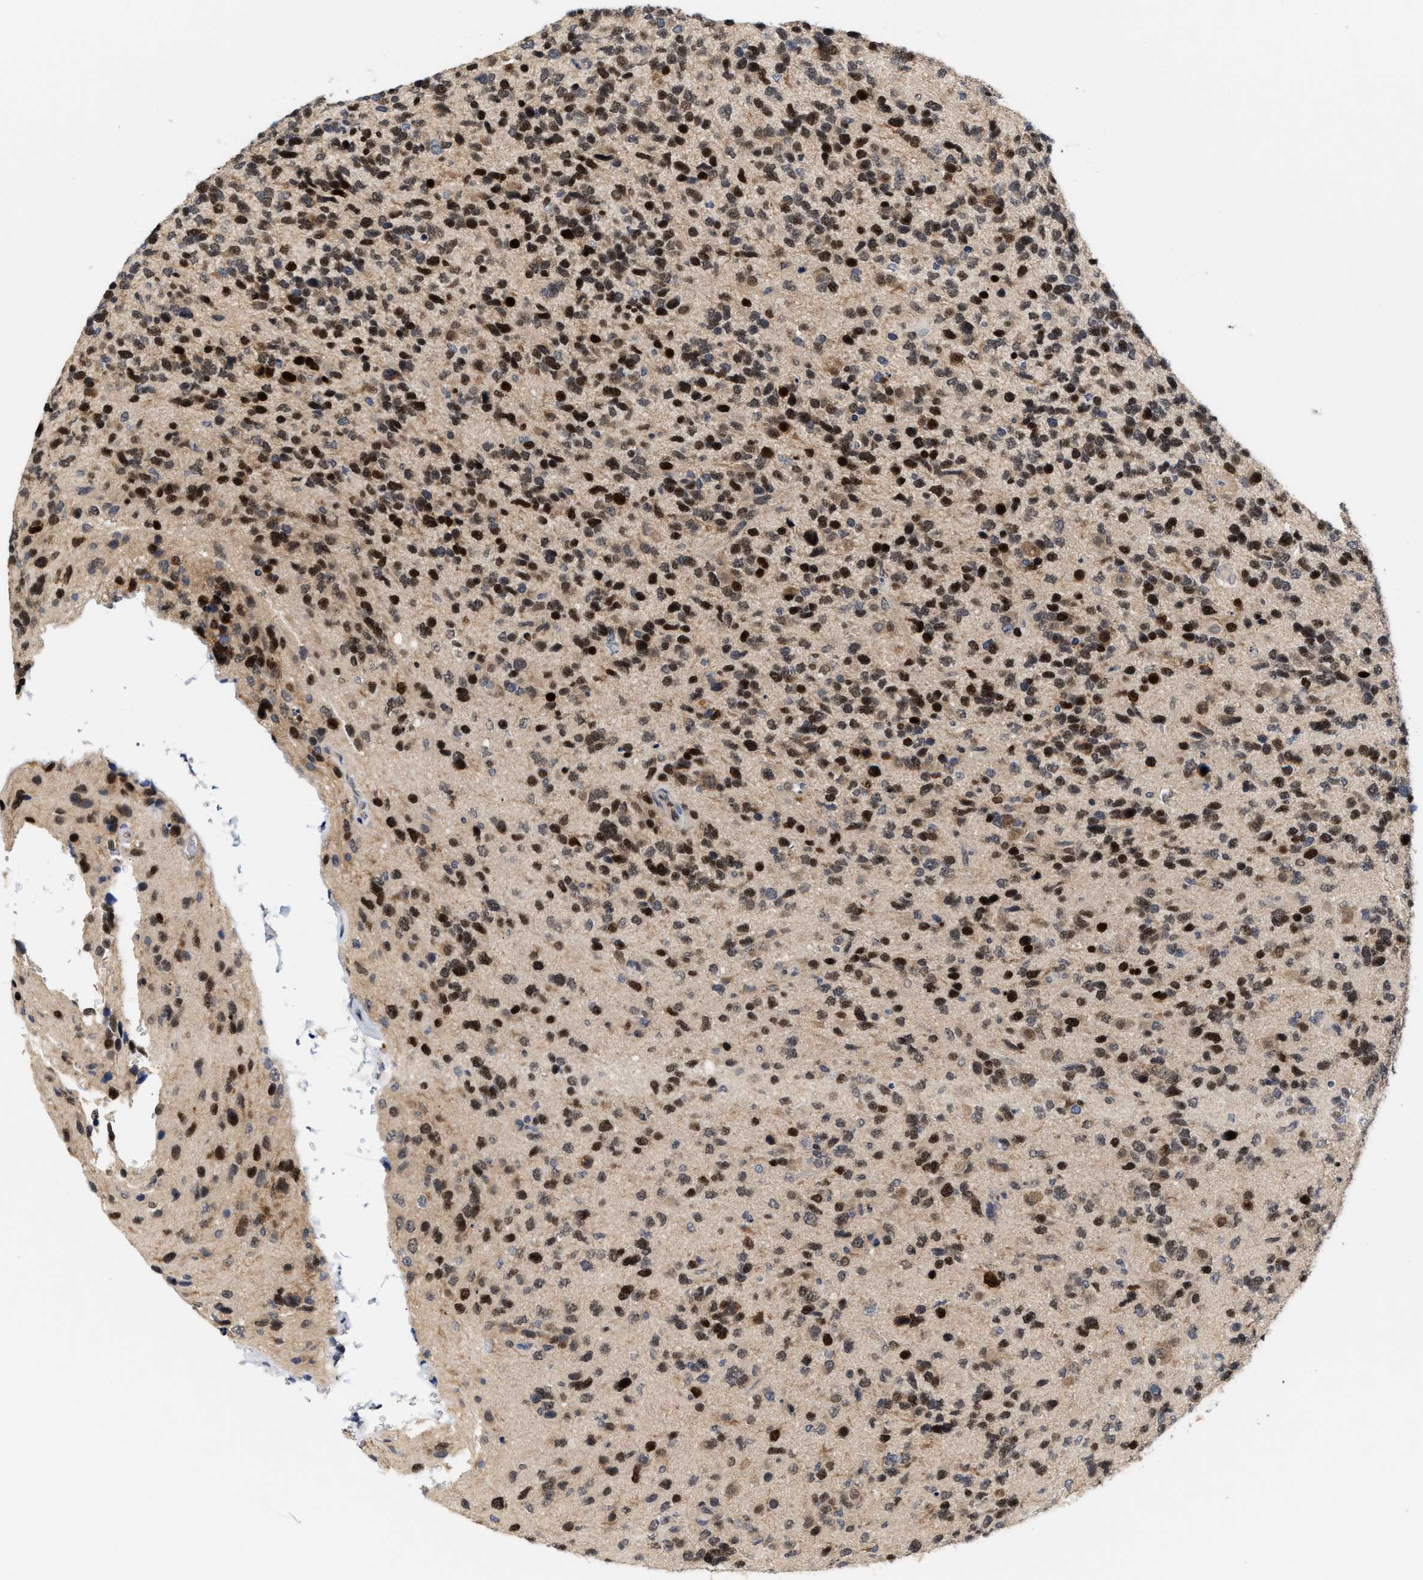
{"staining": {"intensity": "strong", "quantity": ">75%", "location": "nuclear"}, "tissue": "glioma", "cell_type": "Tumor cells", "image_type": "cancer", "snomed": [{"axis": "morphology", "description": "Glioma, malignant, High grade"}, {"axis": "topography", "description": "Brain"}], "caption": "Immunohistochemical staining of human glioma exhibits high levels of strong nuclear positivity in about >75% of tumor cells.", "gene": "TCF4", "patient": {"sex": "female", "age": 58}}